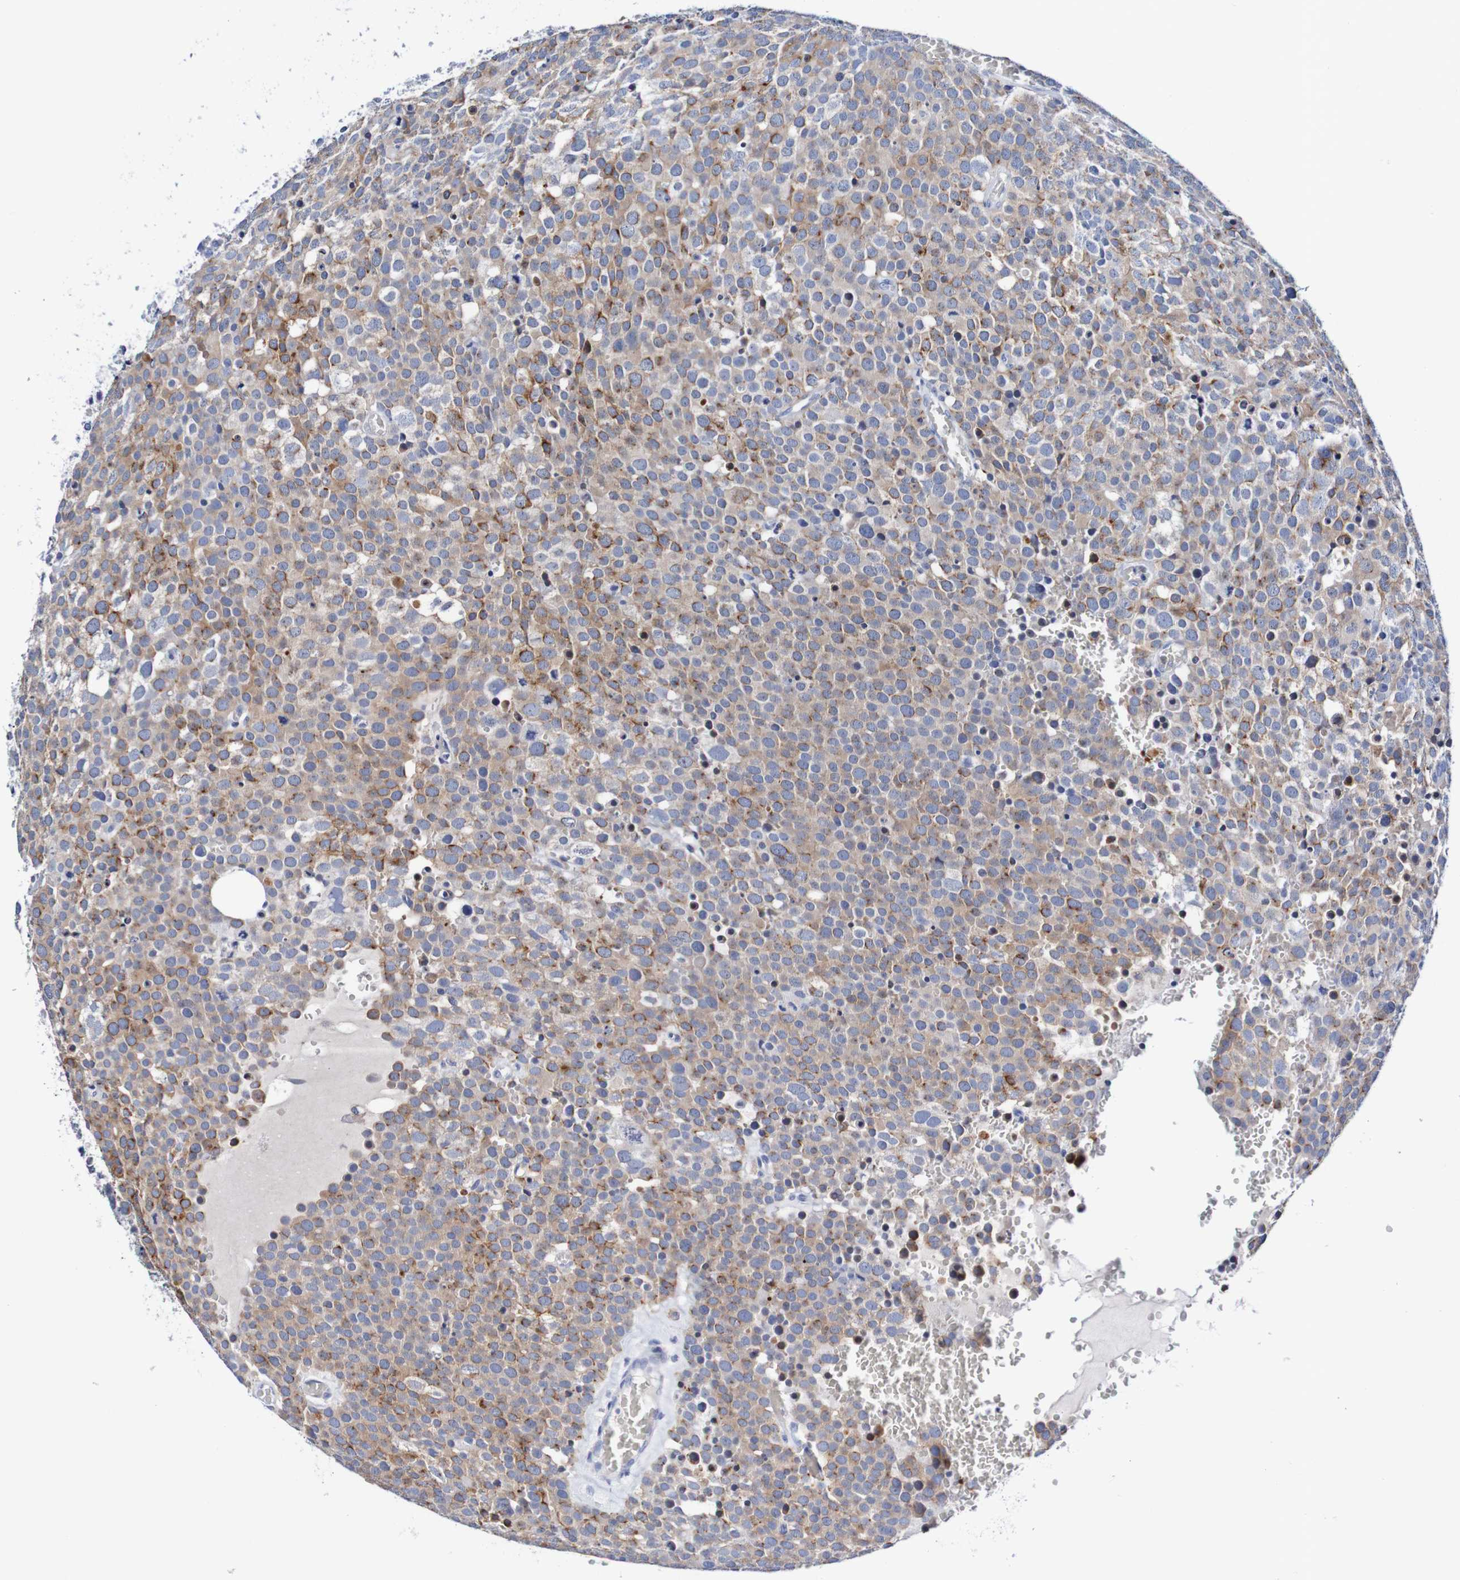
{"staining": {"intensity": "weak", "quantity": "25%-75%", "location": "cytoplasmic/membranous"}, "tissue": "testis cancer", "cell_type": "Tumor cells", "image_type": "cancer", "snomed": [{"axis": "morphology", "description": "Seminoma, NOS"}, {"axis": "topography", "description": "Testis"}], "caption": "Immunohistochemistry staining of seminoma (testis), which exhibits low levels of weak cytoplasmic/membranous expression in about 25%-75% of tumor cells indicating weak cytoplasmic/membranous protein staining. The staining was performed using DAB (brown) for protein detection and nuclei were counterstained in hematoxylin (blue).", "gene": "SEZ6", "patient": {"sex": "male", "age": 71}}